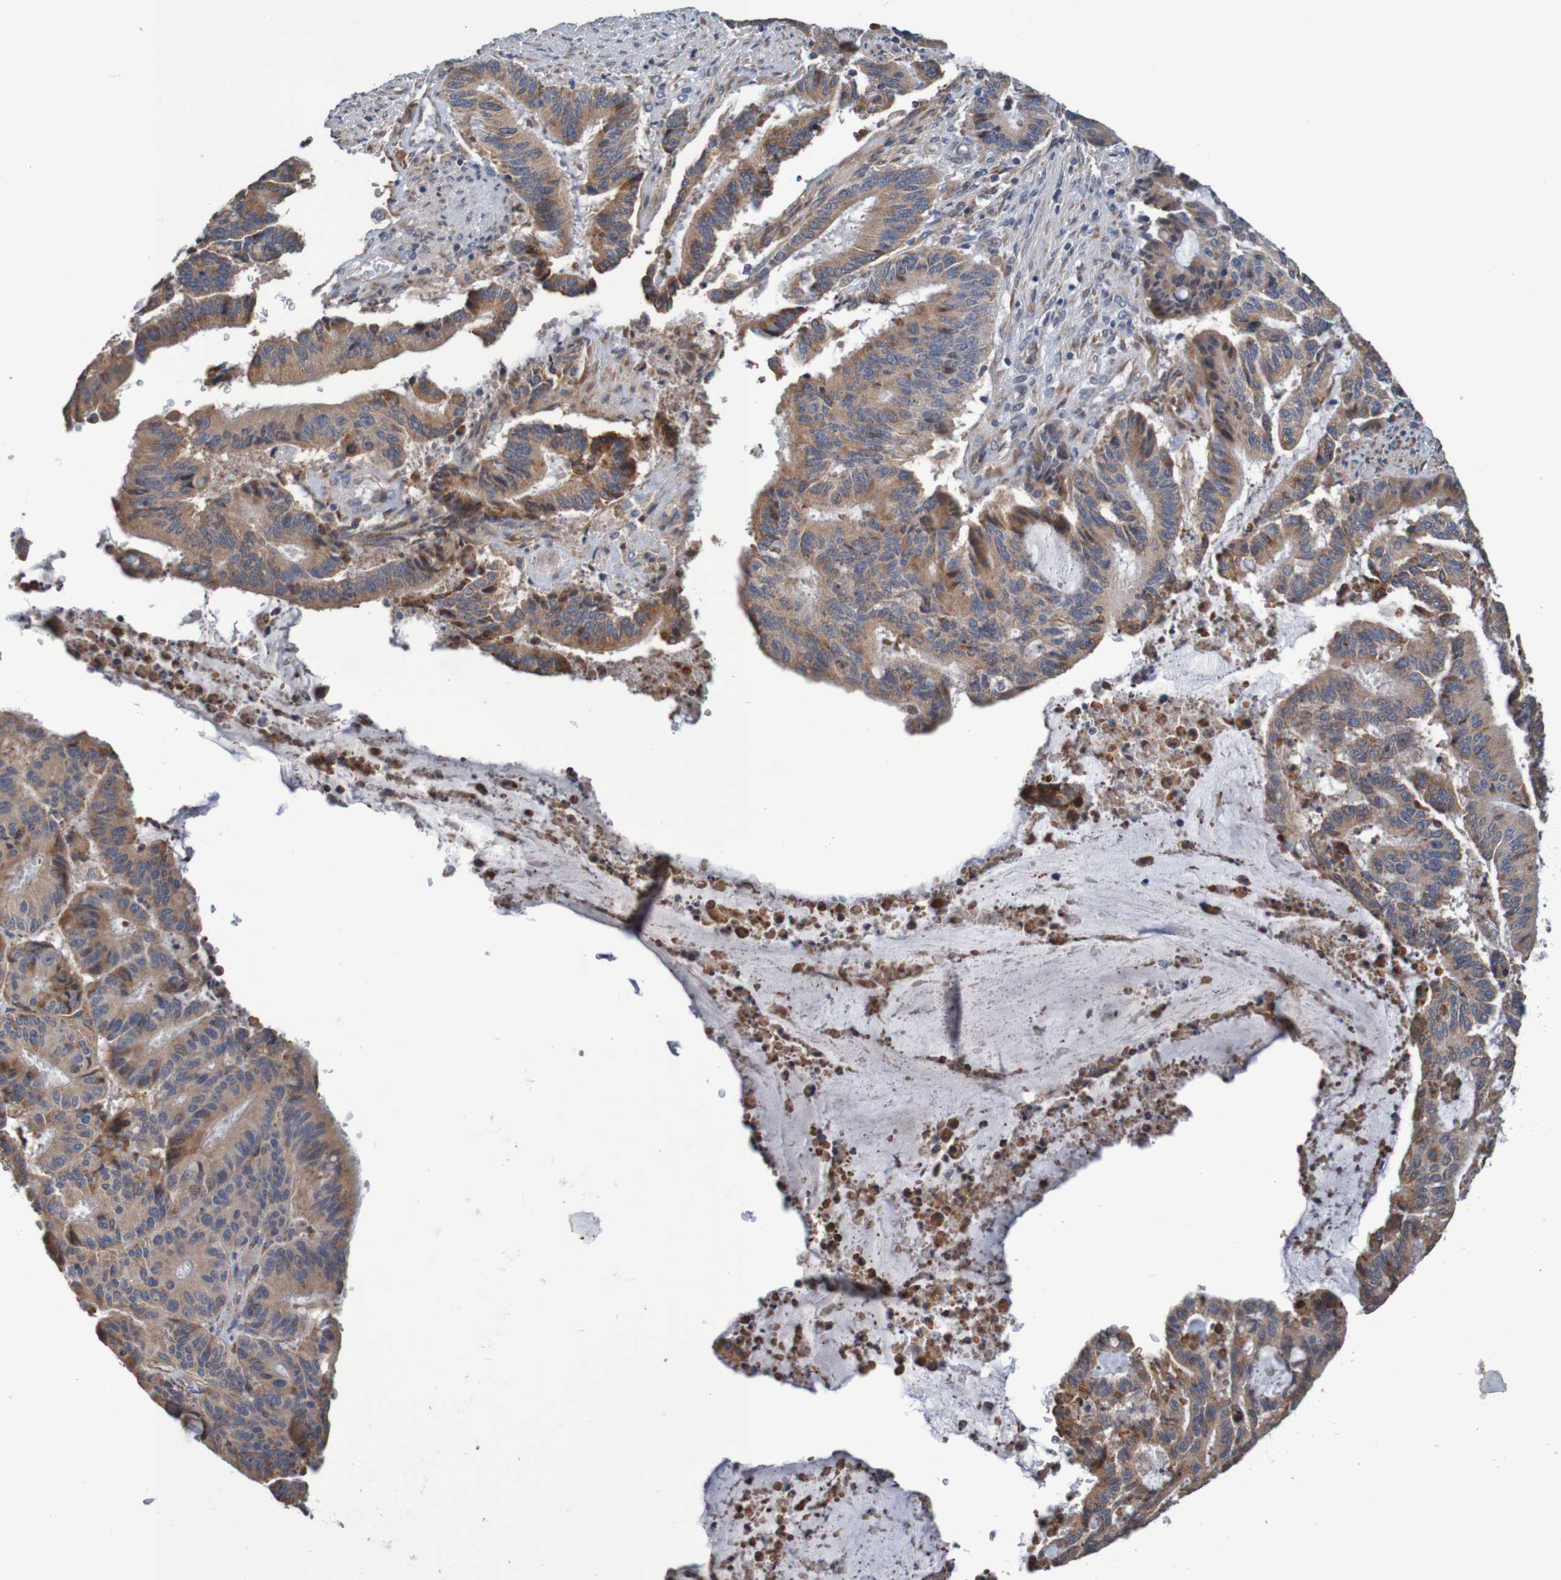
{"staining": {"intensity": "moderate", "quantity": ">75%", "location": "cytoplasmic/membranous"}, "tissue": "liver cancer", "cell_type": "Tumor cells", "image_type": "cancer", "snomed": [{"axis": "morphology", "description": "Cholangiocarcinoma"}, {"axis": "topography", "description": "Liver"}], "caption": "Tumor cells demonstrate moderate cytoplasmic/membranous staining in about >75% of cells in liver cholangiocarcinoma.", "gene": "CLDN18", "patient": {"sex": "female", "age": 73}}